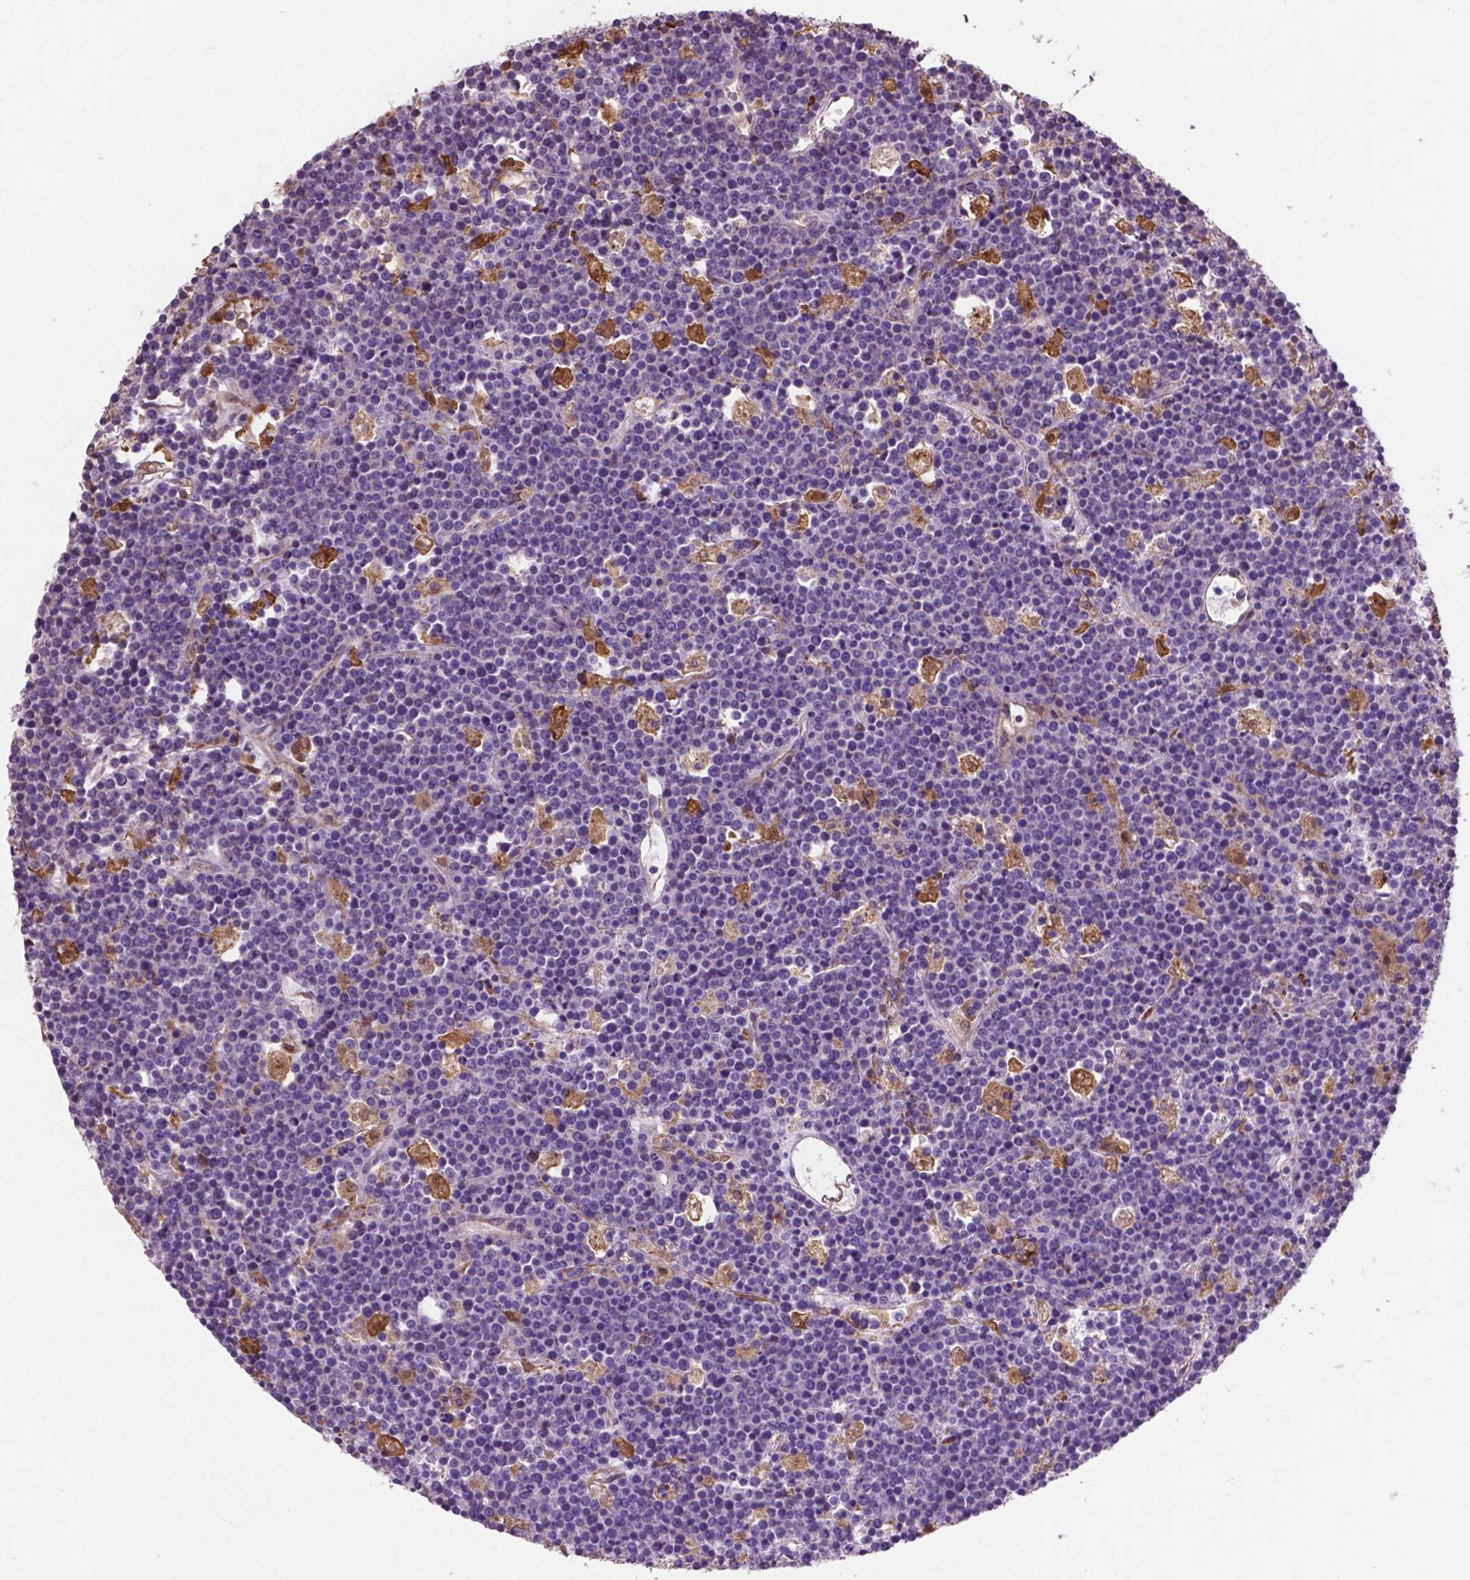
{"staining": {"intensity": "negative", "quantity": "none", "location": "none"}, "tissue": "lymphoma", "cell_type": "Tumor cells", "image_type": "cancer", "snomed": [{"axis": "morphology", "description": "Malignant lymphoma, non-Hodgkin's type, High grade"}, {"axis": "topography", "description": "Ovary"}], "caption": "High-grade malignant lymphoma, non-Hodgkin's type was stained to show a protein in brown. There is no significant expression in tumor cells.", "gene": "MBTPS1", "patient": {"sex": "female", "age": 56}}